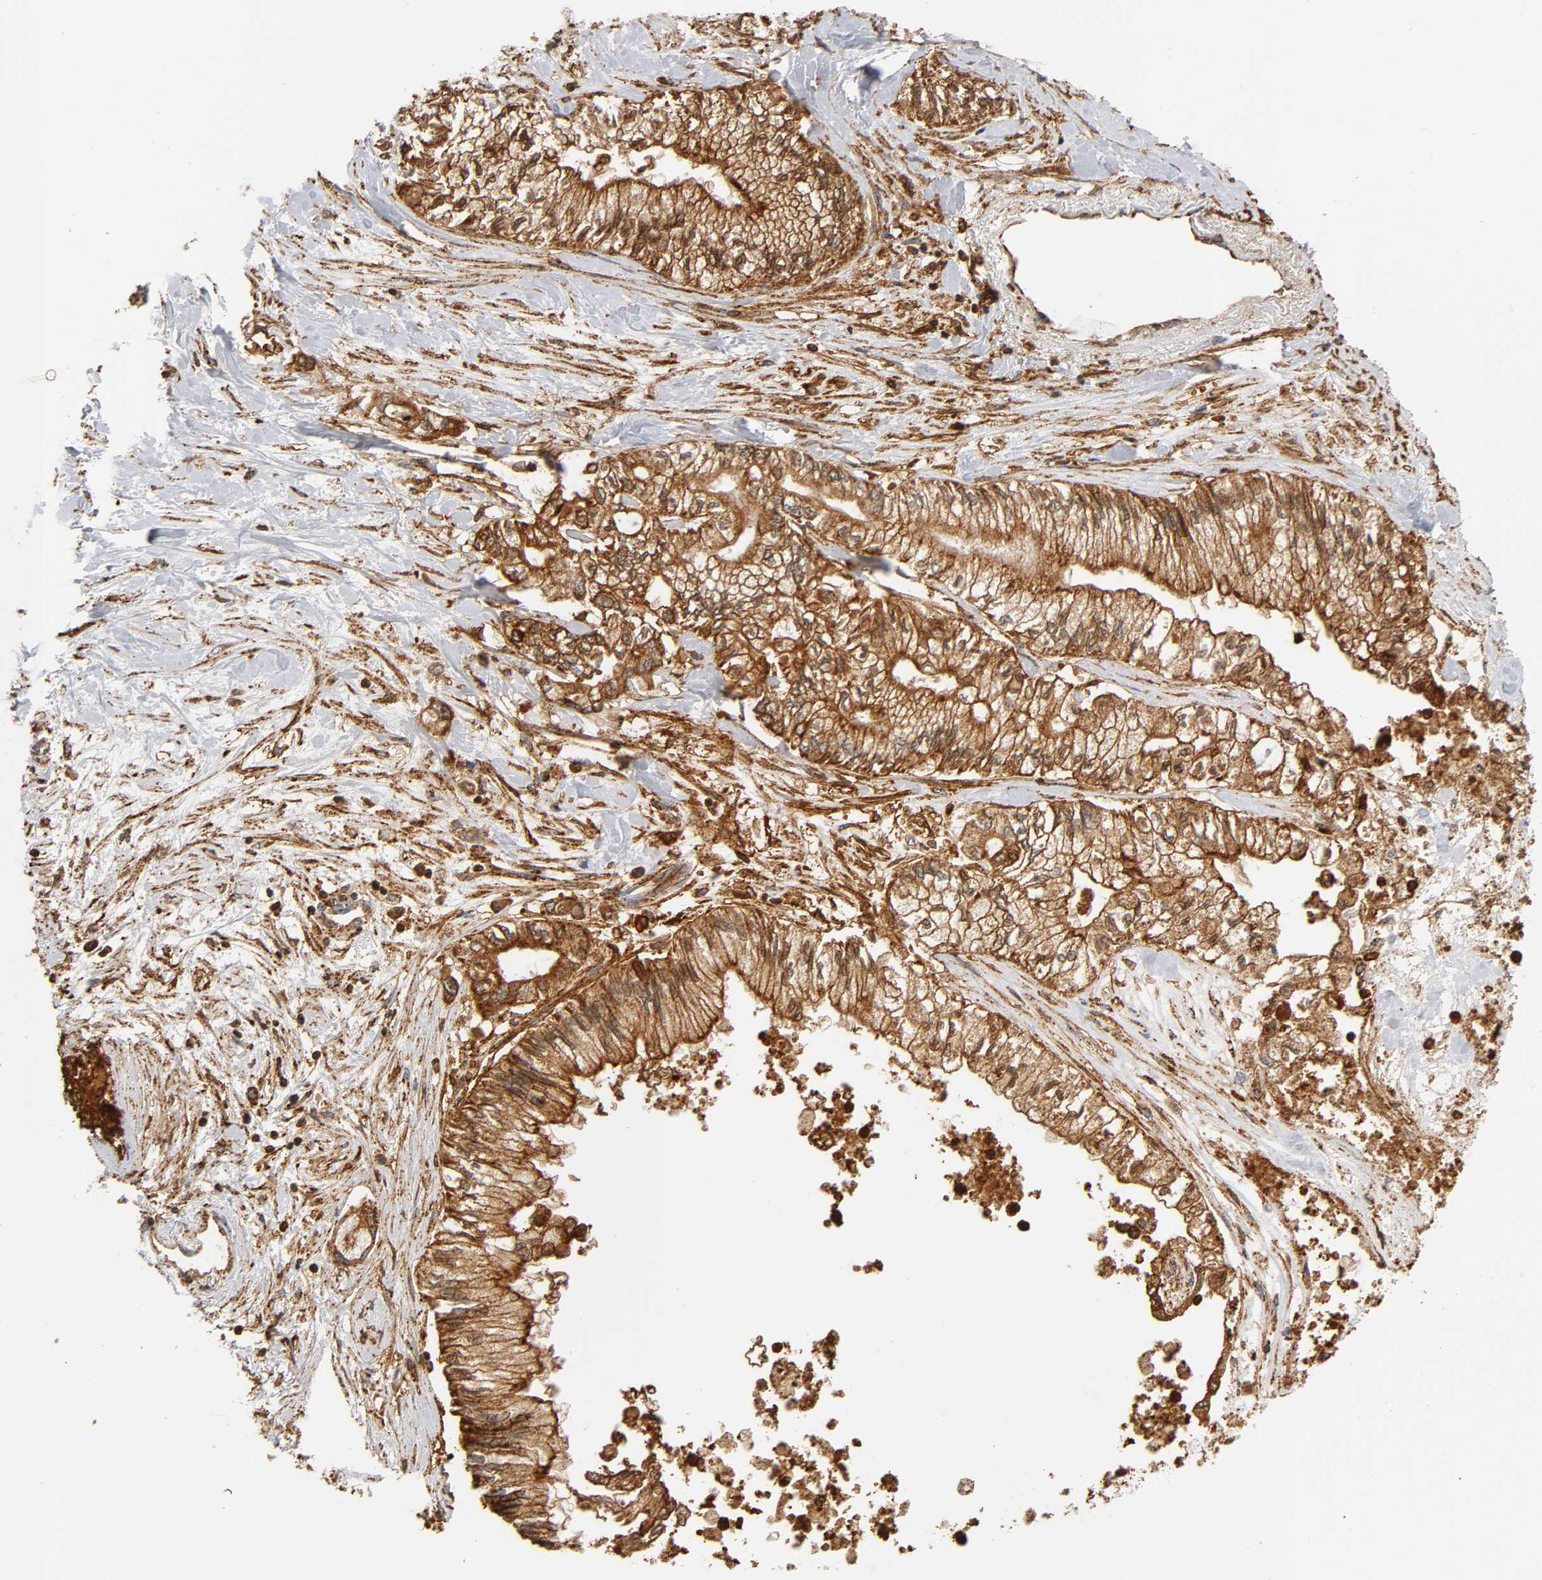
{"staining": {"intensity": "moderate", "quantity": ">75%", "location": "cytoplasmic/membranous"}, "tissue": "pancreatic cancer", "cell_type": "Tumor cells", "image_type": "cancer", "snomed": [{"axis": "morphology", "description": "Adenocarcinoma, NOS"}, {"axis": "topography", "description": "Pancreas"}], "caption": "Brown immunohistochemical staining in human adenocarcinoma (pancreatic) displays moderate cytoplasmic/membranous positivity in approximately >75% of tumor cells. The protein is shown in brown color, while the nuclei are stained blue.", "gene": "ANXA11", "patient": {"sex": "male", "age": 79}}